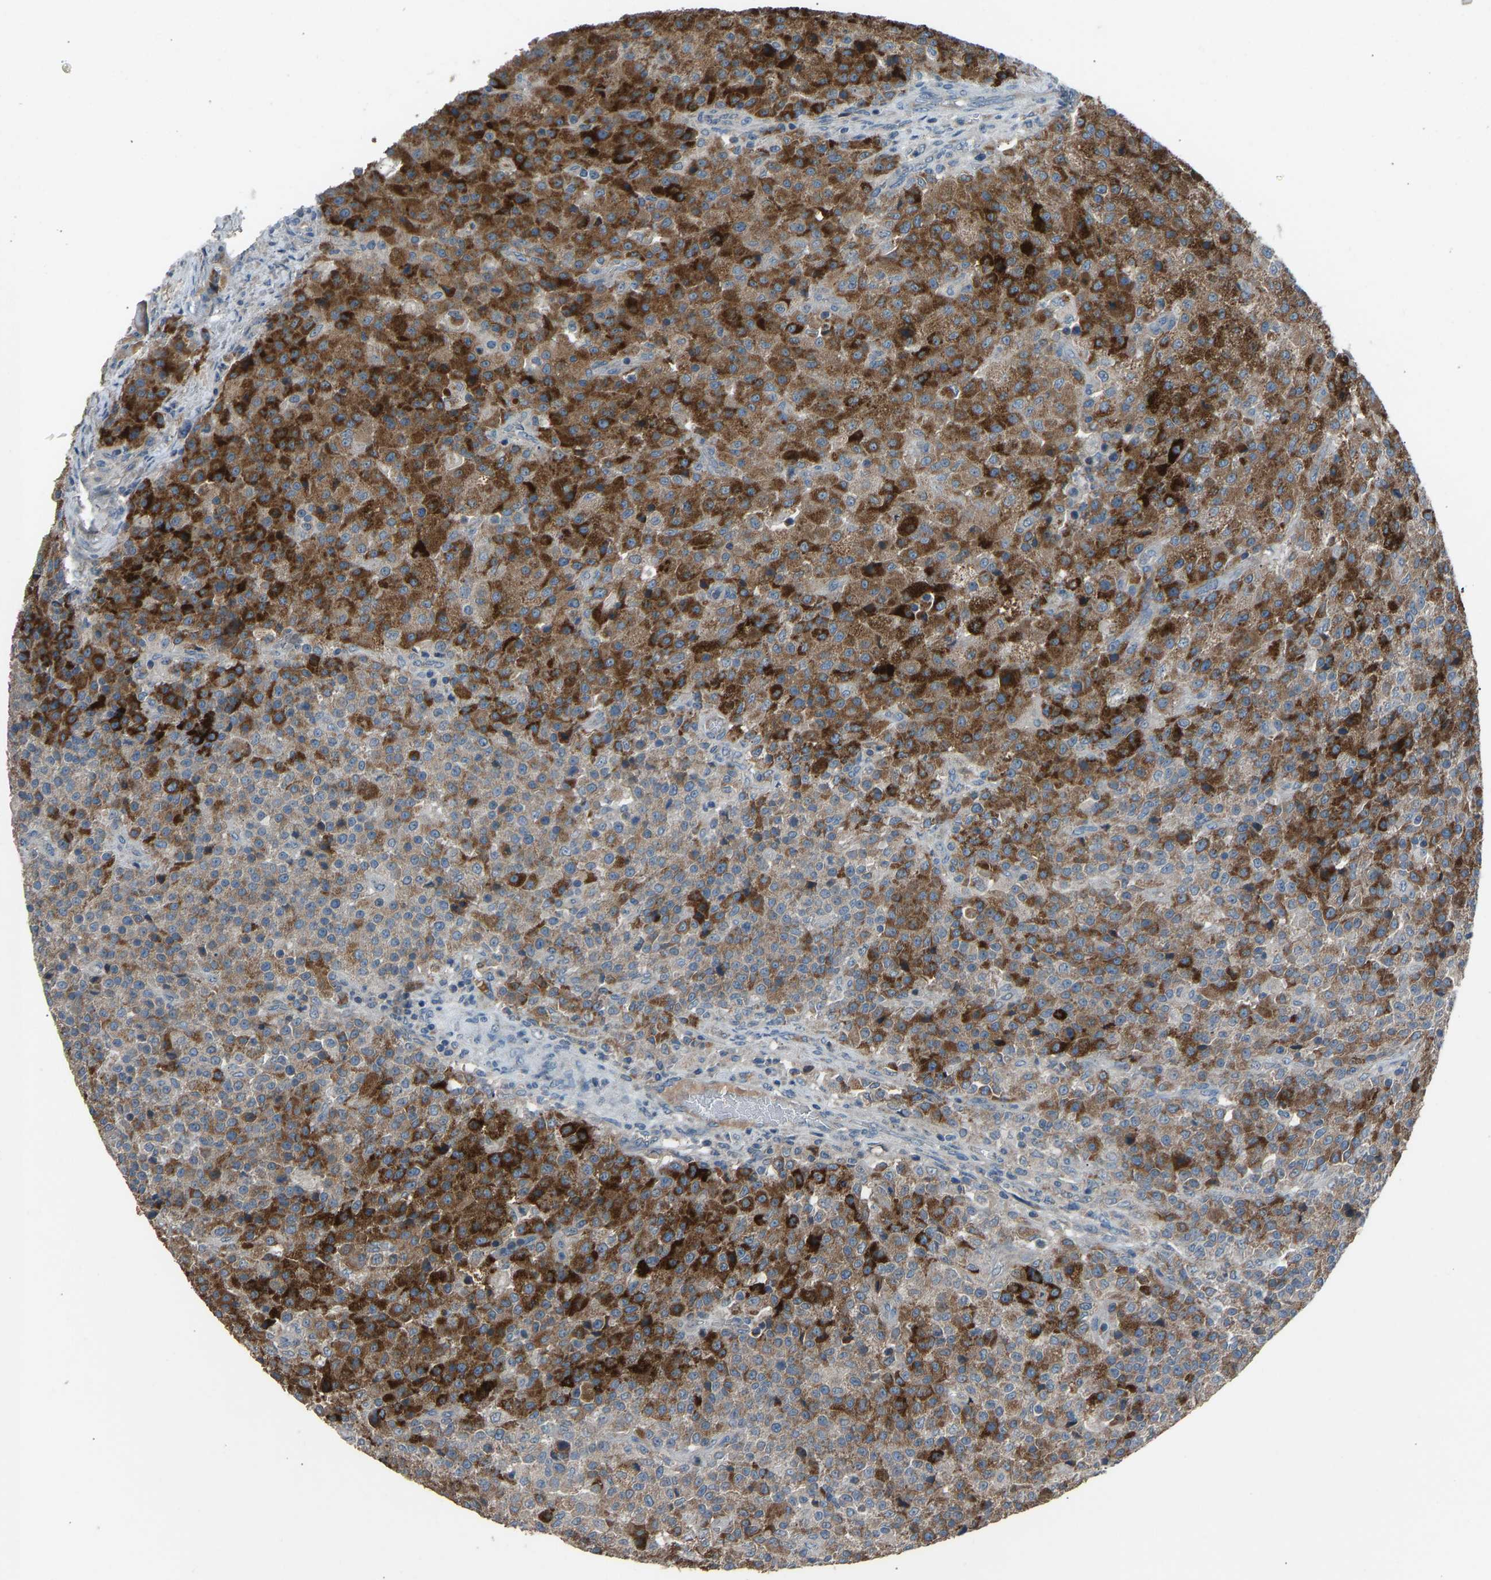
{"staining": {"intensity": "strong", "quantity": ">75%", "location": "cytoplasmic/membranous"}, "tissue": "testis cancer", "cell_type": "Tumor cells", "image_type": "cancer", "snomed": [{"axis": "morphology", "description": "Seminoma, NOS"}, {"axis": "topography", "description": "Testis"}], "caption": "Strong cytoplasmic/membranous expression is seen in approximately >75% of tumor cells in testis cancer (seminoma). (brown staining indicates protein expression, while blue staining denotes nuclei).", "gene": "TGFBR3", "patient": {"sex": "male", "age": 59}}